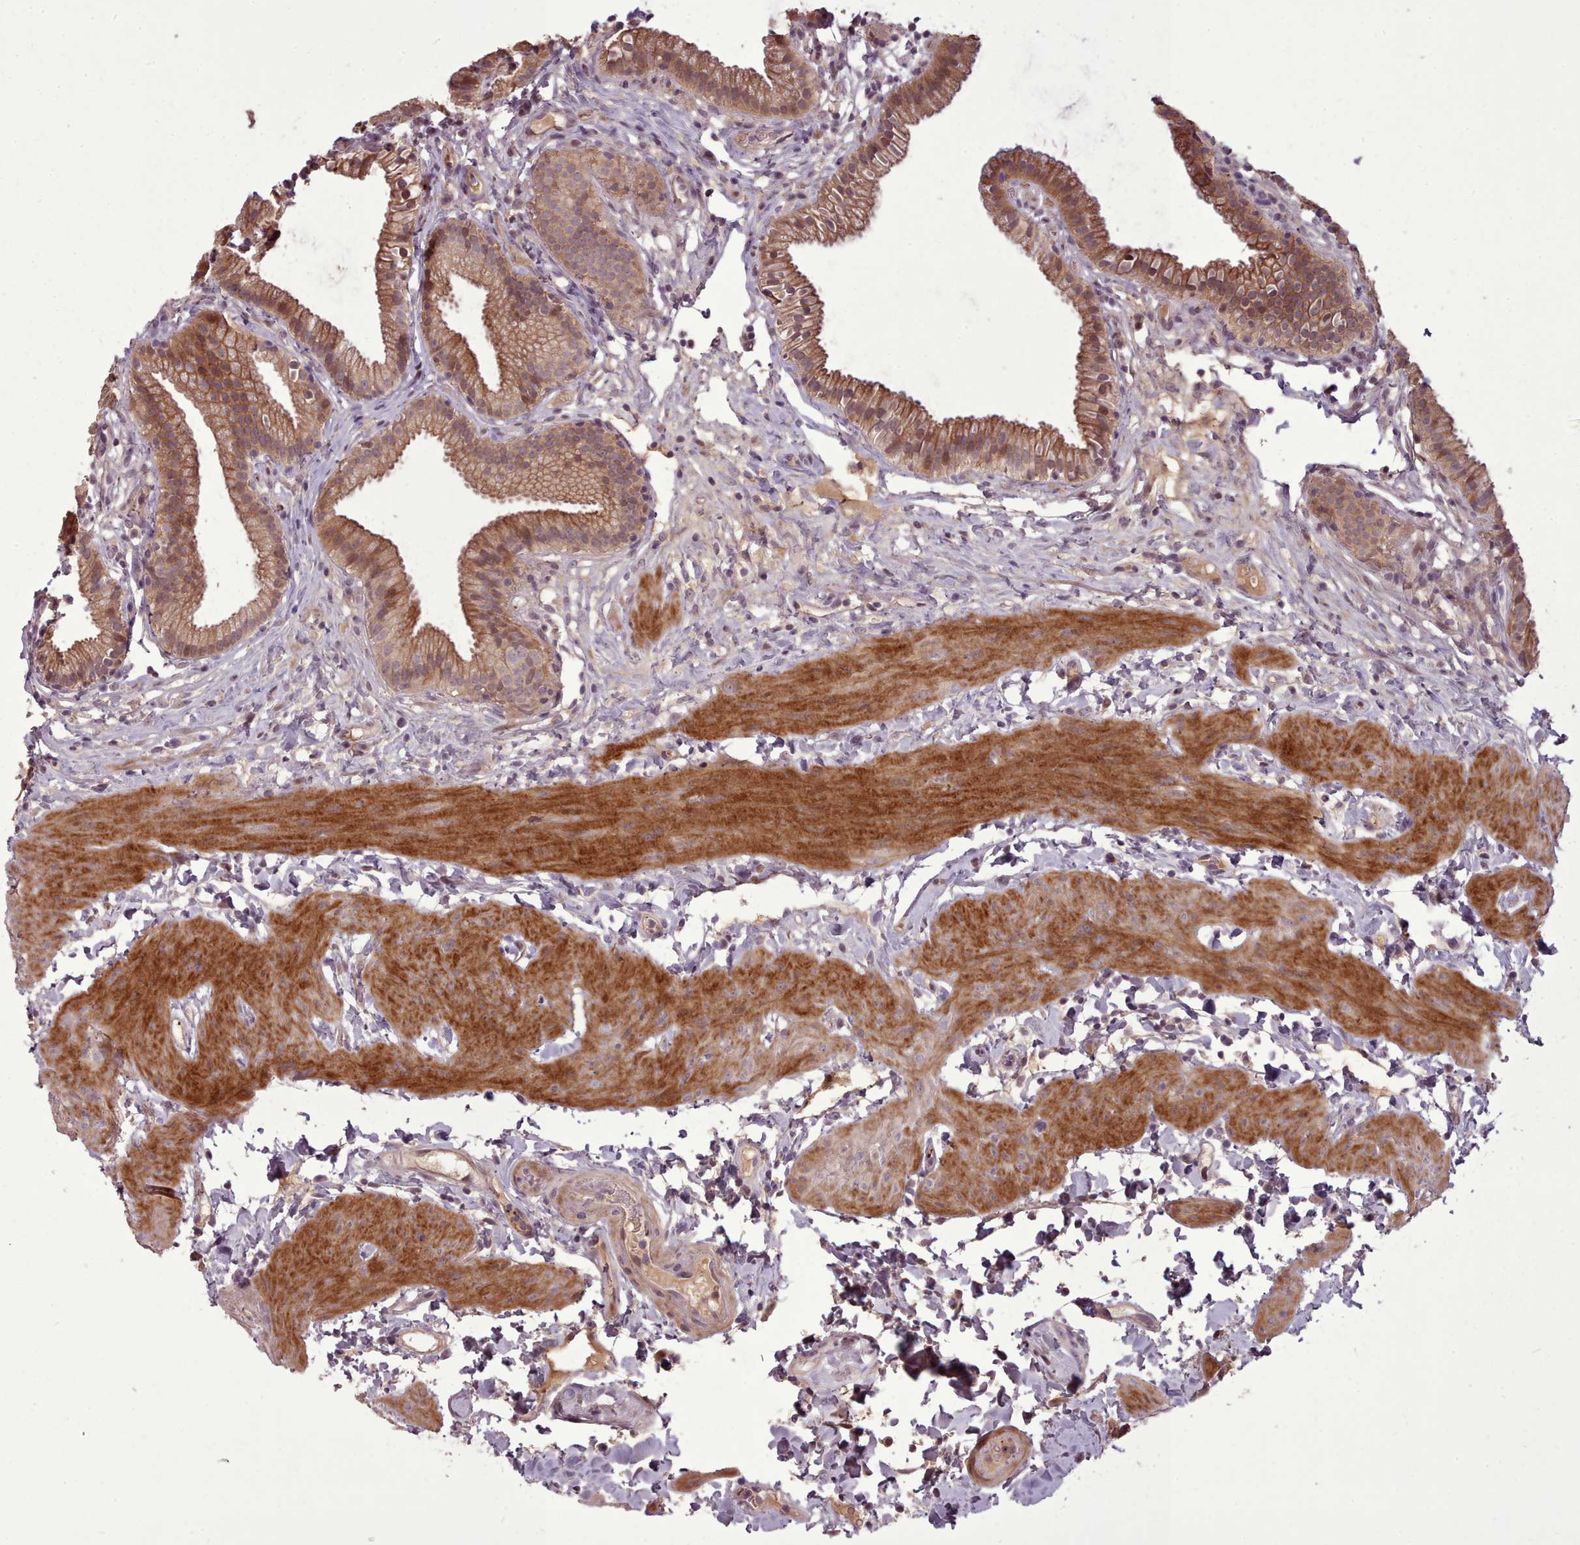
{"staining": {"intensity": "moderate", "quantity": ">75%", "location": "cytoplasmic/membranous"}, "tissue": "gallbladder", "cell_type": "Glandular cells", "image_type": "normal", "snomed": [{"axis": "morphology", "description": "Normal tissue, NOS"}, {"axis": "topography", "description": "Gallbladder"}], "caption": "Brown immunohistochemical staining in benign human gallbladder shows moderate cytoplasmic/membranous staining in about >75% of glandular cells. Nuclei are stained in blue.", "gene": "LEFTY1", "patient": {"sex": "female", "age": 46}}